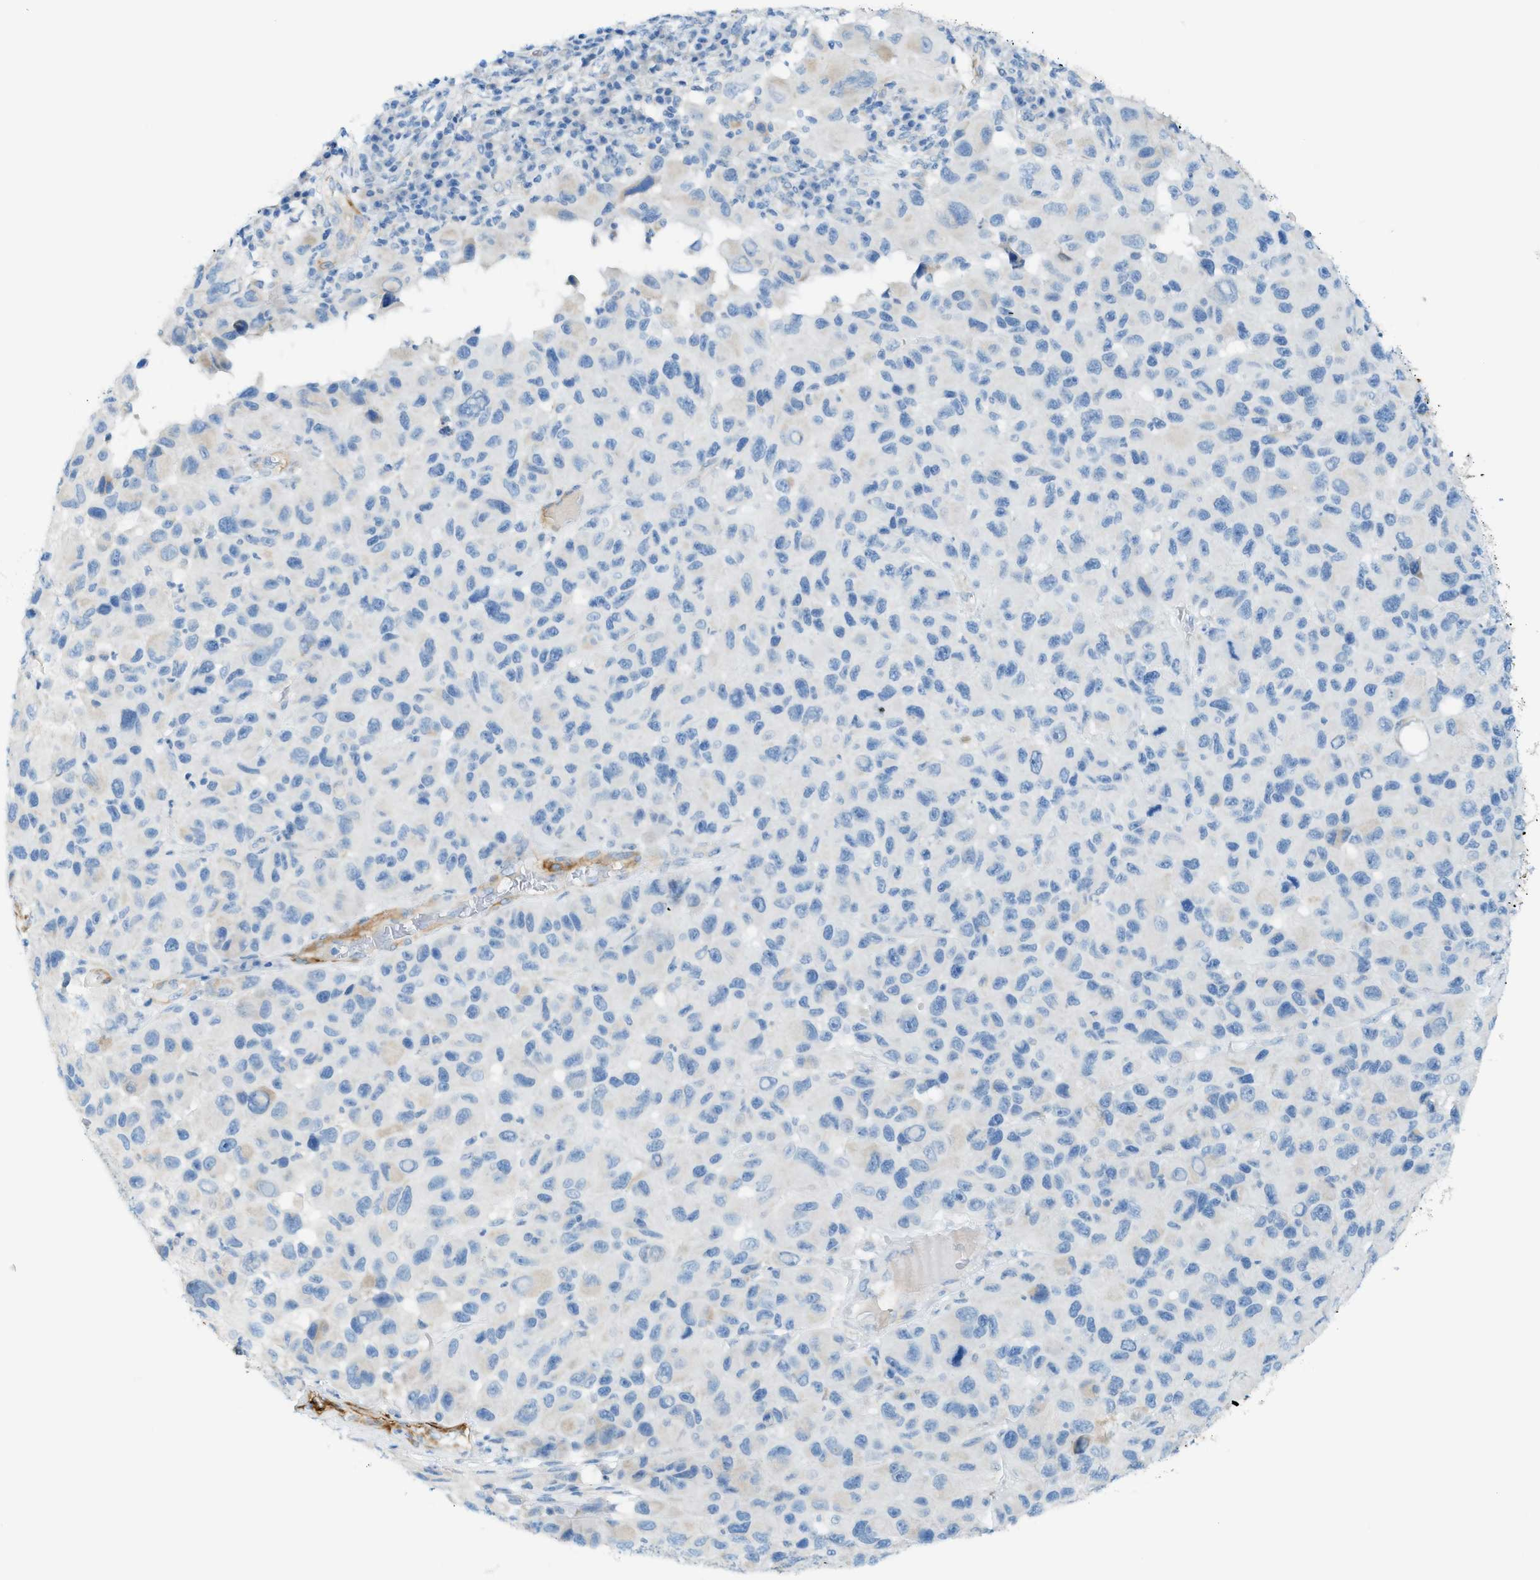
{"staining": {"intensity": "negative", "quantity": "none", "location": "none"}, "tissue": "melanoma", "cell_type": "Tumor cells", "image_type": "cancer", "snomed": [{"axis": "morphology", "description": "Malignant melanoma, NOS"}, {"axis": "topography", "description": "Skin"}], "caption": "Immunohistochemistry (IHC) image of melanoma stained for a protein (brown), which exhibits no expression in tumor cells.", "gene": "MYH11", "patient": {"sex": "male", "age": 53}}